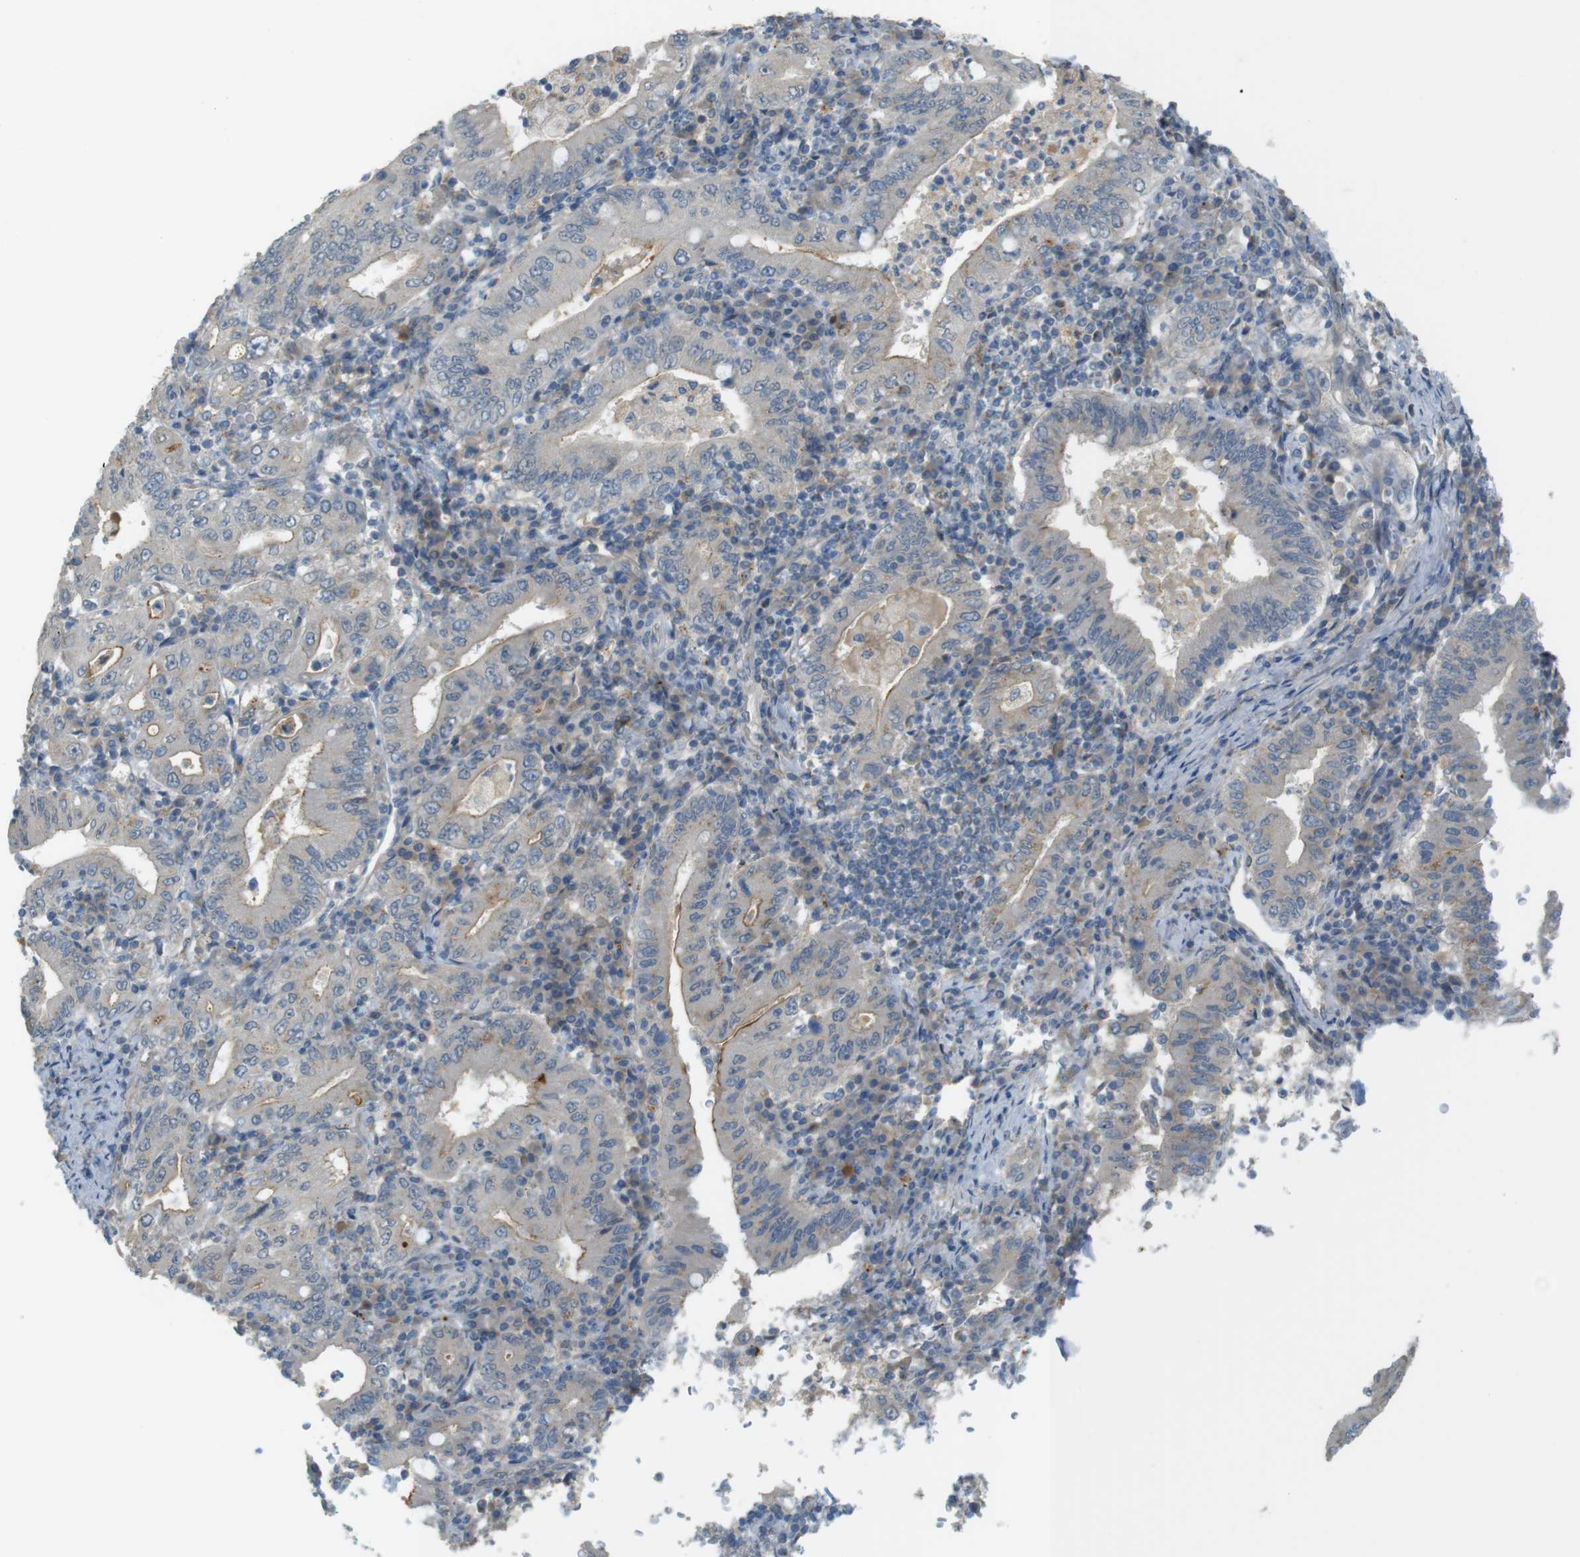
{"staining": {"intensity": "moderate", "quantity": "<25%", "location": "cytoplasmic/membranous"}, "tissue": "stomach cancer", "cell_type": "Tumor cells", "image_type": "cancer", "snomed": [{"axis": "morphology", "description": "Normal tissue, NOS"}, {"axis": "morphology", "description": "Adenocarcinoma, NOS"}, {"axis": "topography", "description": "Esophagus"}, {"axis": "topography", "description": "Stomach, upper"}, {"axis": "topography", "description": "Peripheral nerve tissue"}], "caption": "Human stomach adenocarcinoma stained with a brown dye reveals moderate cytoplasmic/membranous positive staining in approximately <25% of tumor cells.", "gene": "UGT8", "patient": {"sex": "male", "age": 62}}